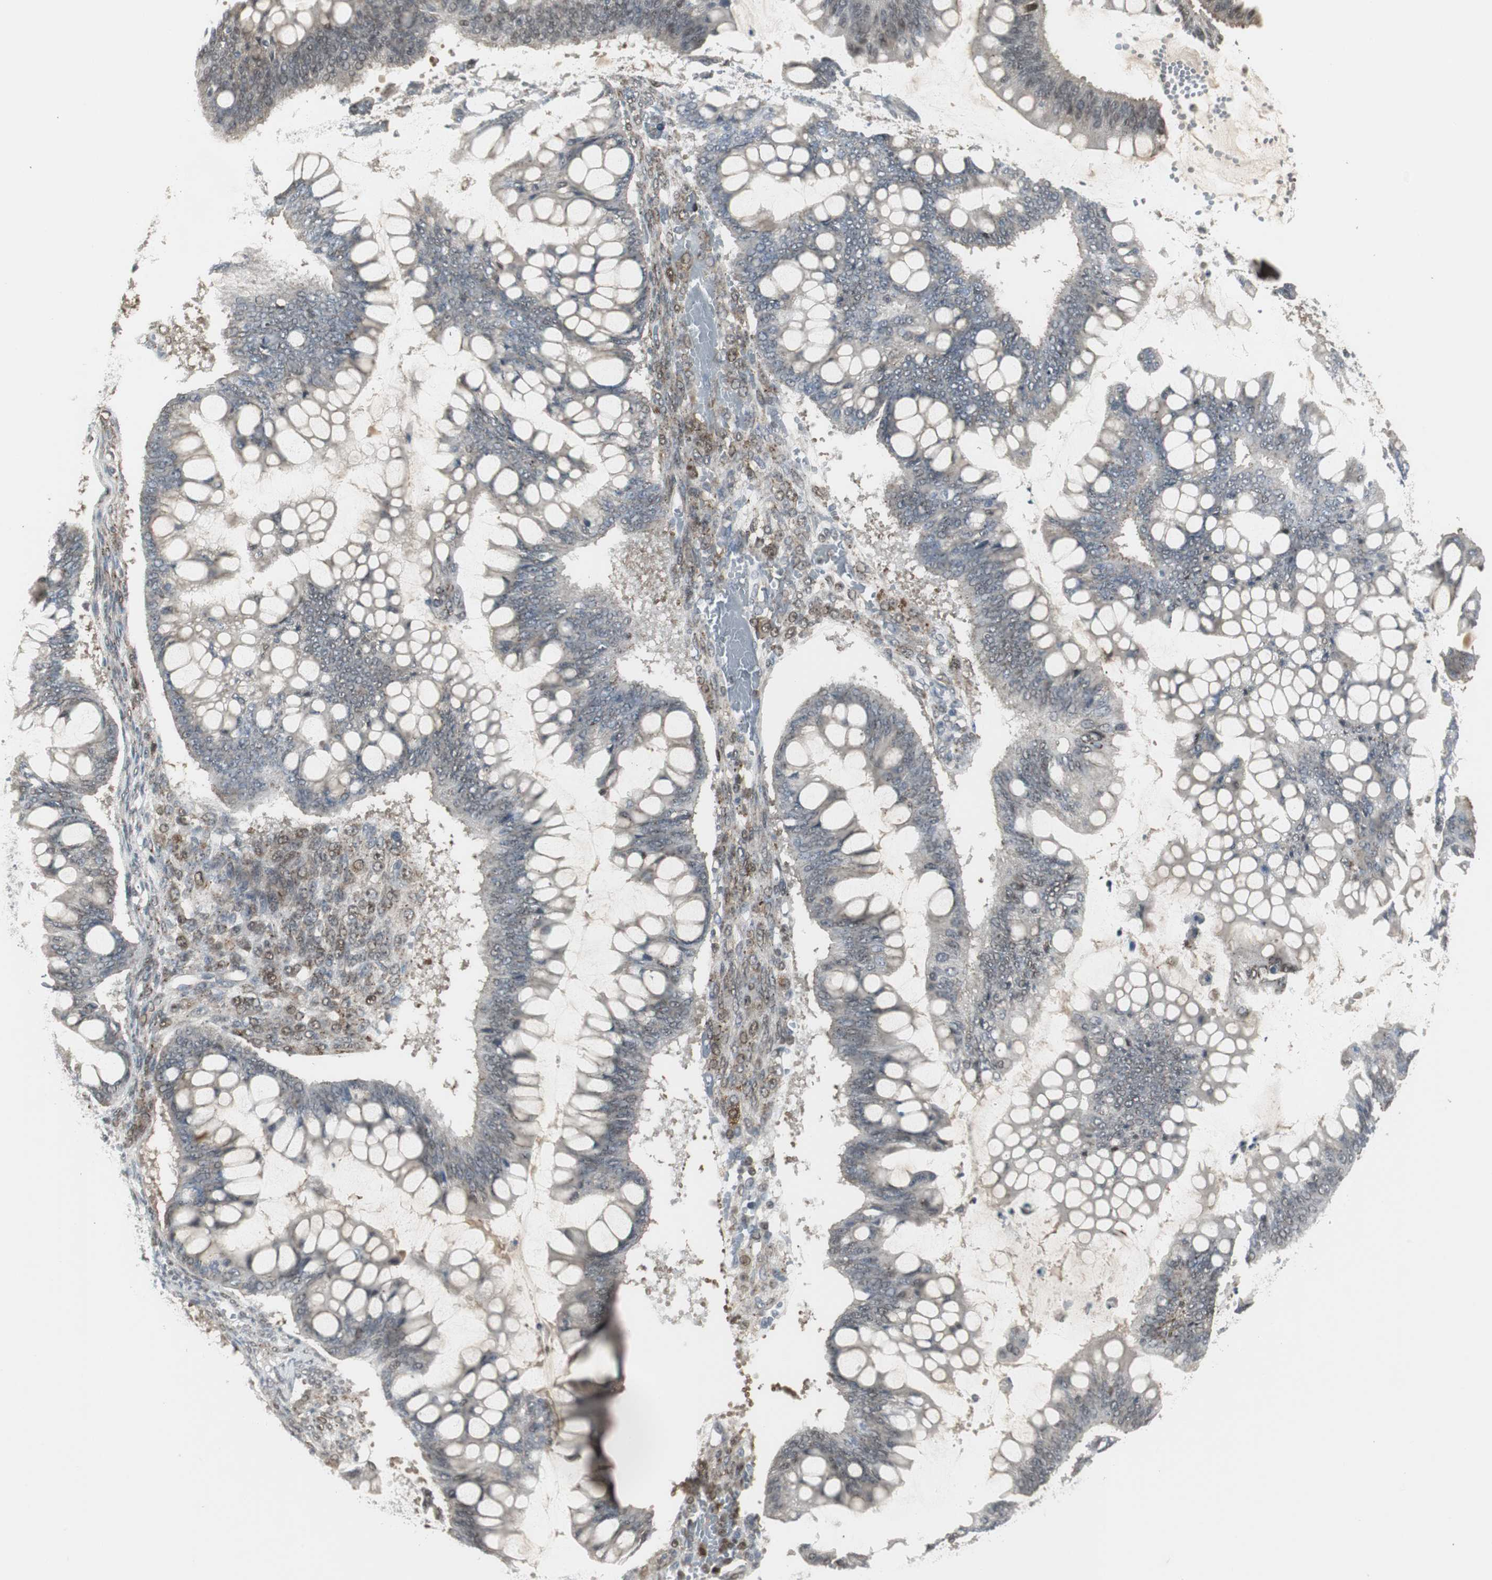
{"staining": {"intensity": "weak", "quantity": "25%-75%", "location": "cytoplasmic/membranous"}, "tissue": "ovarian cancer", "cell_type": "Tumor cells", "image_type": "cancer", "snomed": [{"axis": "morphology", "description": "Cystadenocarcinoma, mucinous, NOS"}, {"axis": "topography", "description": "Ovary"}], "caption": "A low amount of weak cytoplasmic/membranous expression is identified in about 25%-75% of tumor cells in ovarian cancer (mucinous cystadenocarcinoma) tissue.", "gene": "PLIN3", "patient": {"sex": "female", "age": 73}}